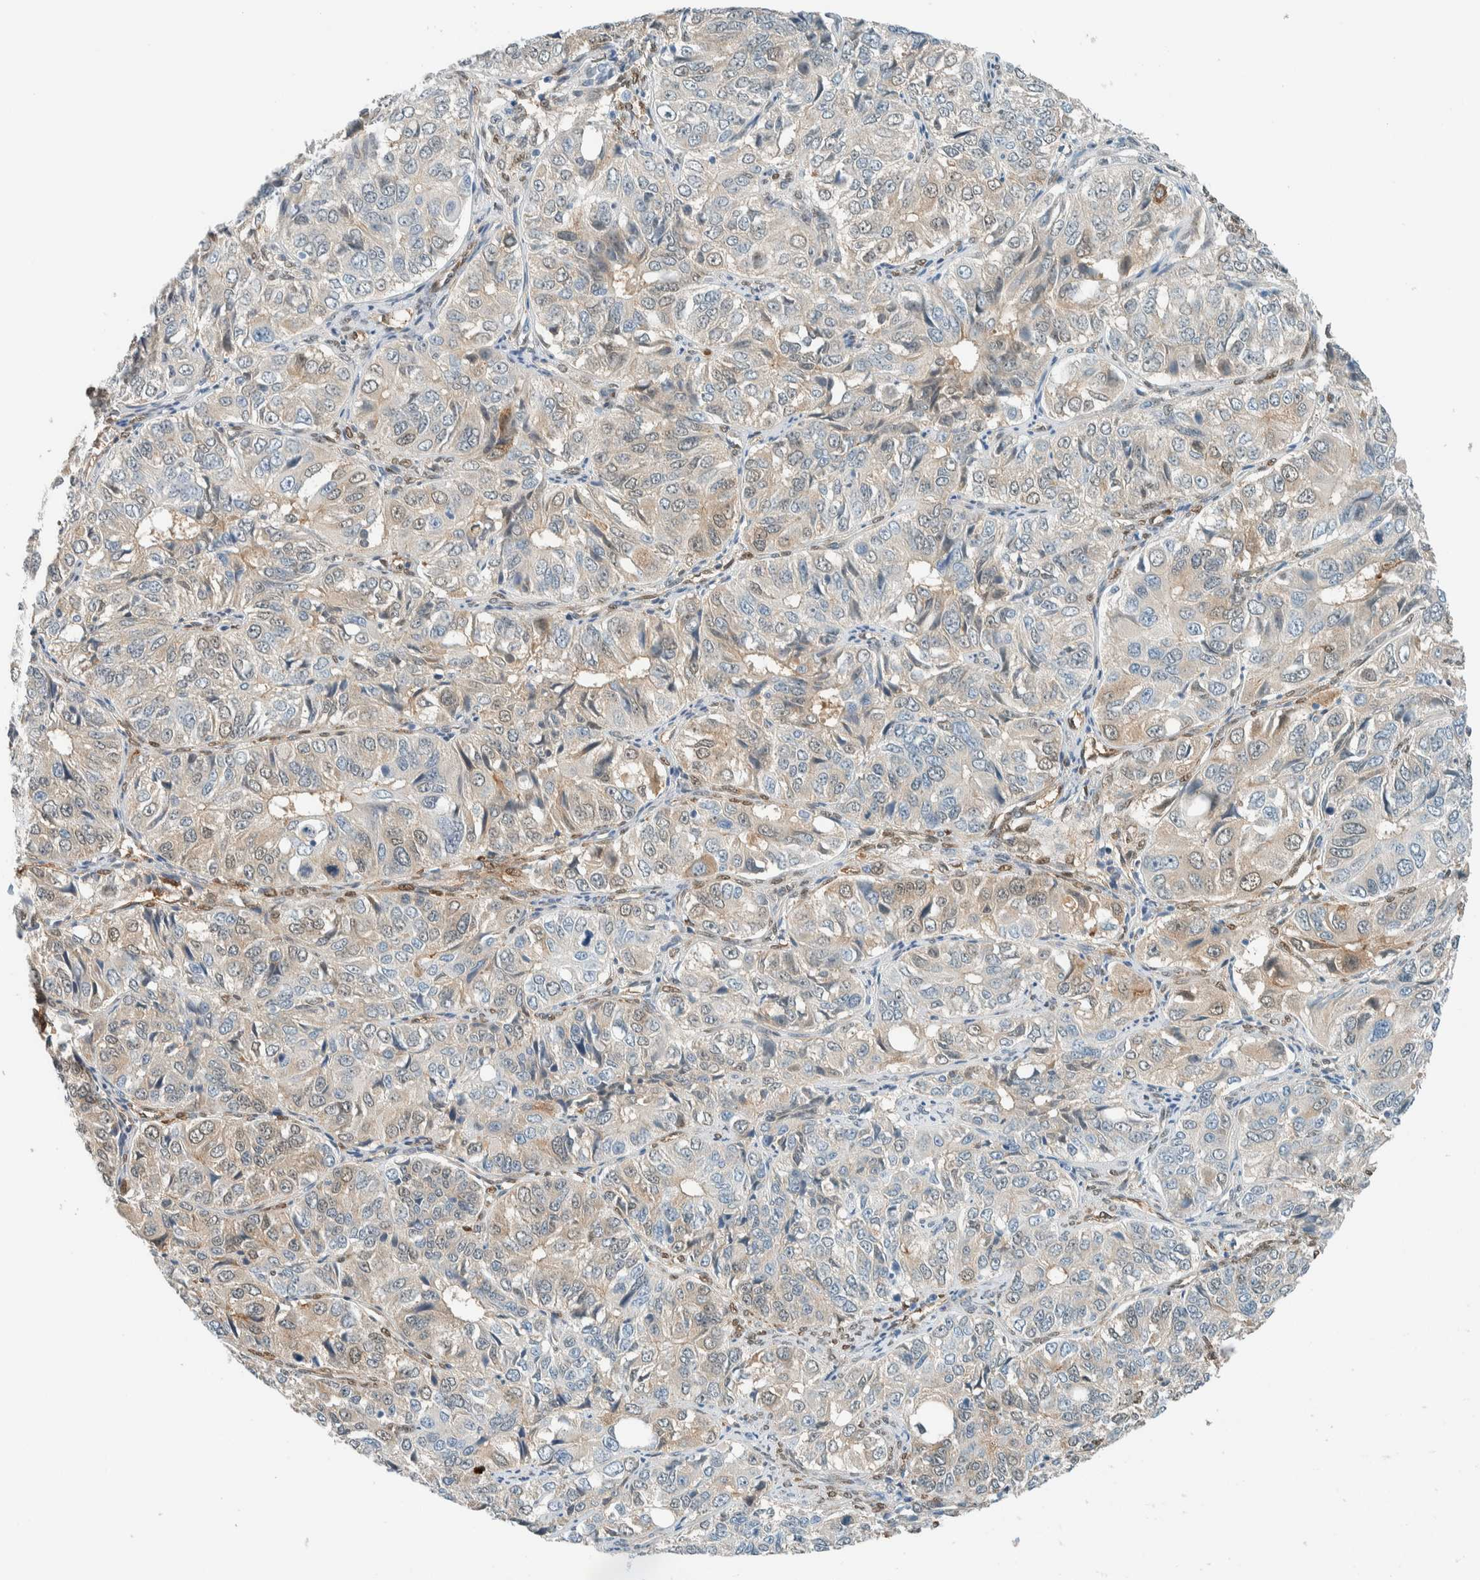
{"staining": {"intensity": "weak", "quantity": "<25%", "location": "cytoplasmic/membranous,nuclear"}, "tissue": "ovarian cancer", "cell_type": "Tumor cells", "image_type": "cancer", "snomed": [{"axis": "morphology", "description": "Carcinoma, endometroid"}, {"axis": "topography", "description": "Ovary"}], "caption": "Human endometroid carcinoma (ovarian) stained for a protein using immunohistochemistry (IHC) displays no expression in tumor cells.", "gene": "NXN", "patient": {"sex": "female", "age": 51}}